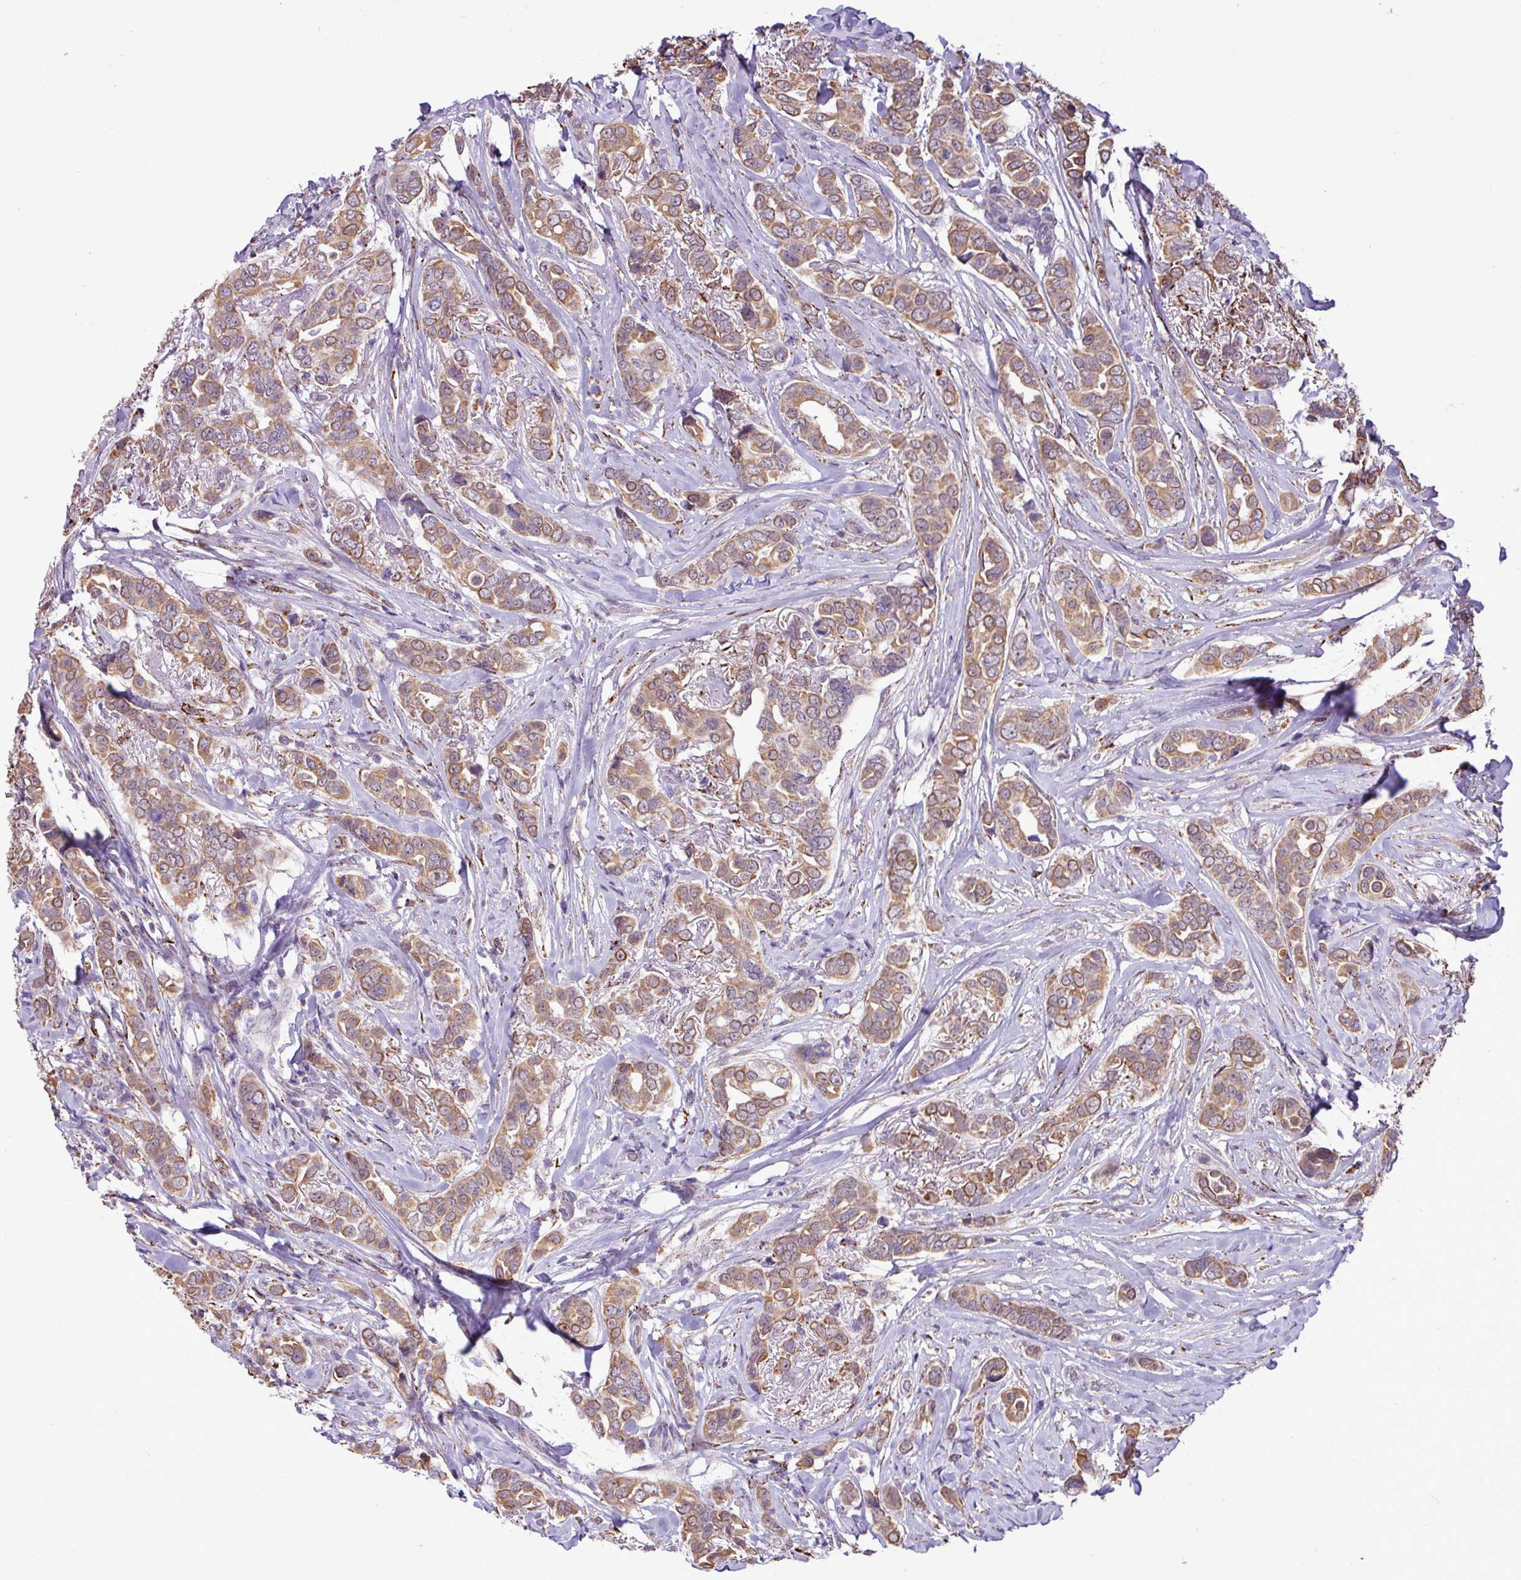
{"staining": {"intensity": "moderate", "quantity": ">75%", "location": "cytoplasmic/membranous"}, "tissue": "breast cancer", "cell_type": "Tumor cells", "image_type": "cancer", "snomed": [{"axis": "morphology", "description": "Lobular carcinoma"}, {"axis": "topography", "description": "Breast"}], "caption": "Immunohistochemistry staining of breast cancer, which exhibits medium levels of moderate cytoplasmic/membranous staining in about >75% of tumor cells indicating moderate cytoplasmic/membranous protein expression. The staining was performed using DAB (3,3'-diaminobenzidine) (brown) for protein detection and nuclei were counterstained in hematoxylin (blue).", "gene": "SGPP1", "patient": {"sex": "female", "age": 51}}